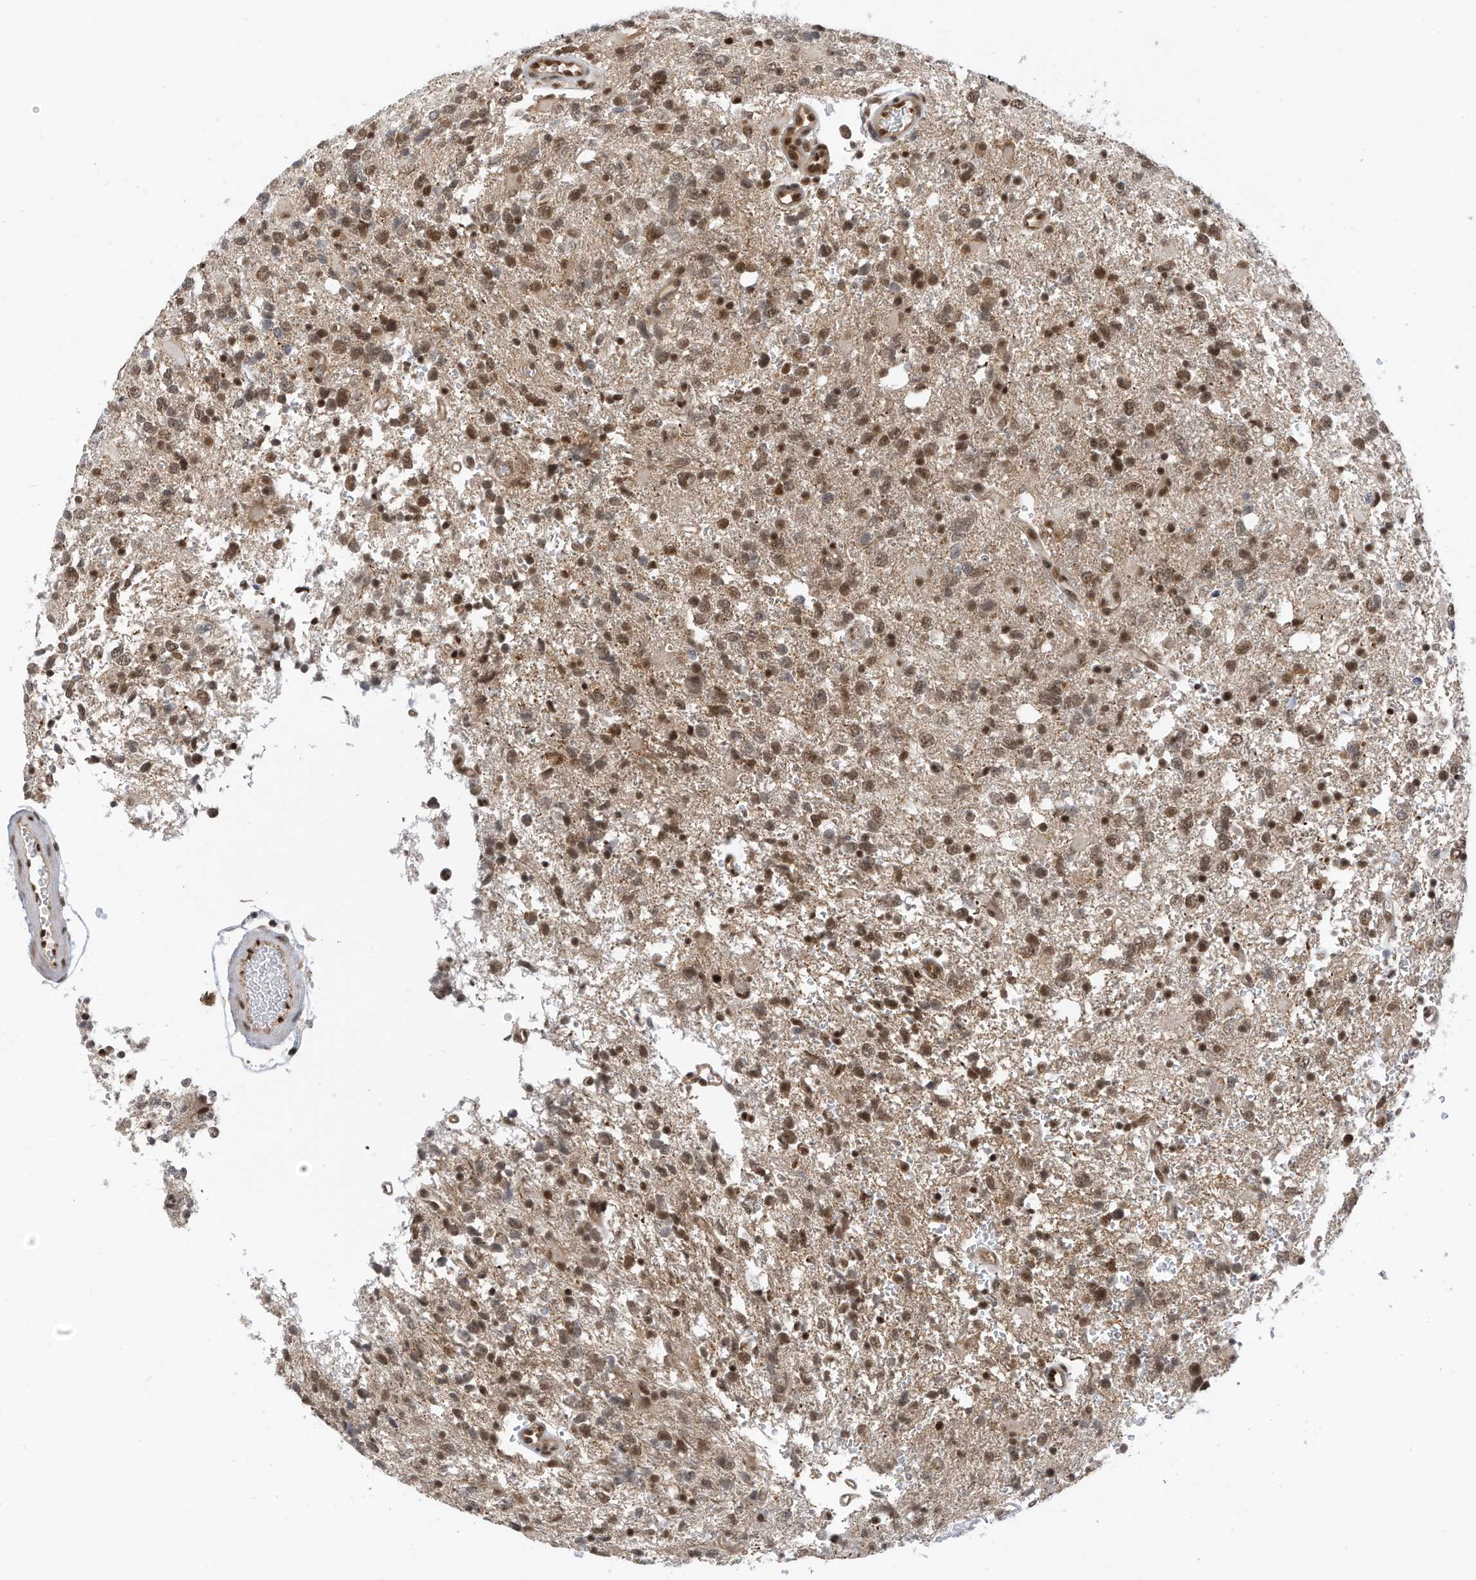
{"staining": {"intensity": "moderate", "quantity": ">75%", "location": "nuclear"}, "tissue": "glioma", "cell_type": "Tumor cells", "image_type": "cancer", "snomed": [{"axis": "morphology", "description": "Glioma, malignant, High grade"}, {"axis": "topography", "description": "Brain"}], "caption": "Immunohistochemistry (DAB) staining of human glioma shows moderate nuclear protein expression in about >75% of tumor cells.", "gene": "AURKAIP1", "patient": {"sex": "female", "age": 62}}